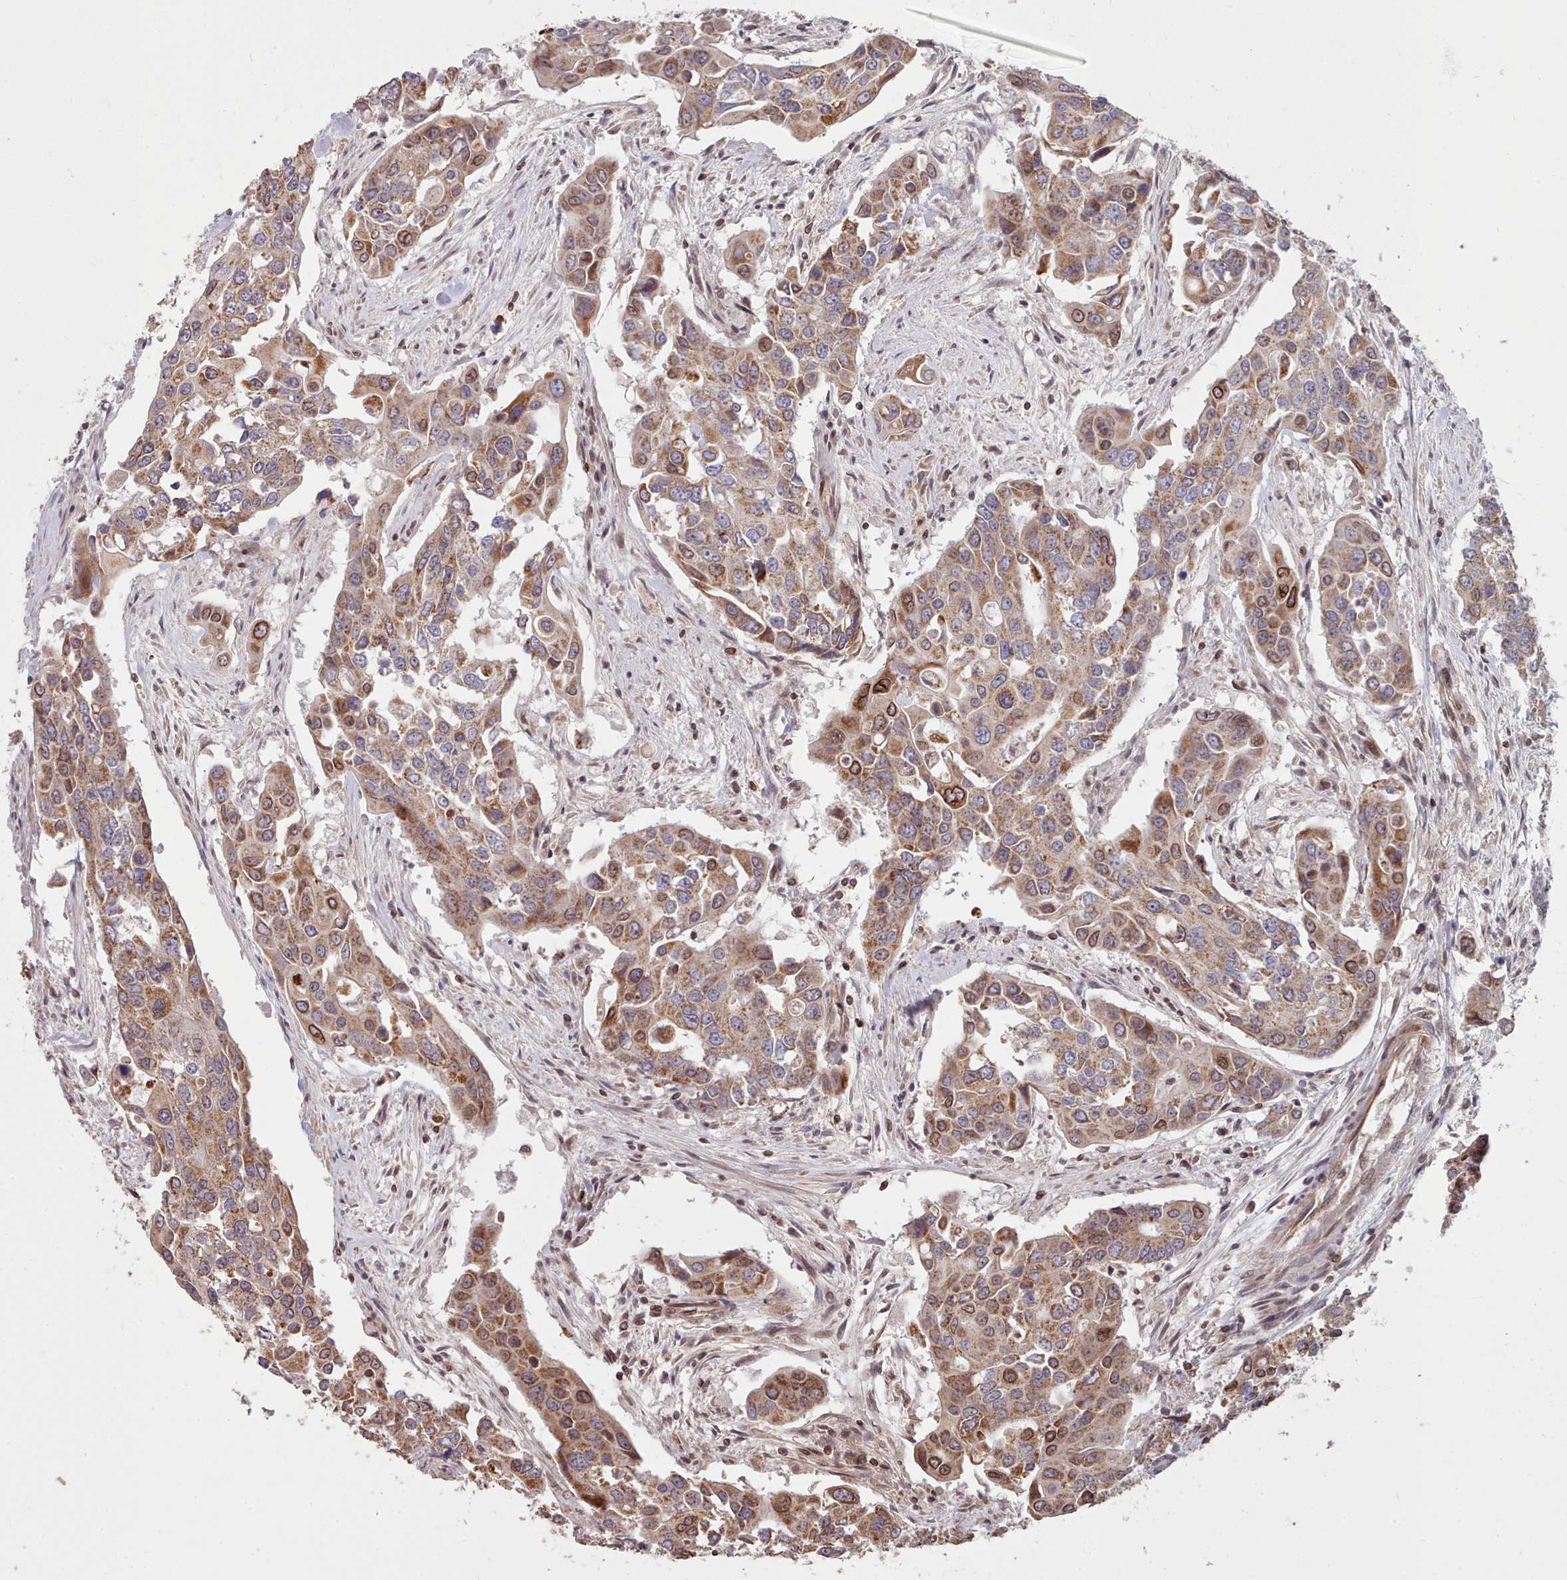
{"staining": {"intensity": "moderate", "quantity": ">75%", "location": "cytoplasmic/membranous"}, "tissue": "colorectal cancer", "cell_type": "Tumor cells", "image_type": "cancer", "snomed": [{"axis": "morphology", "description": "Adenocarcinoma, NOS"}, {"axis": "topography", "description": "Colon"}], "caption": "Immunohistochemical staining of colorectal cancer (adenocarcinoma) reveals medium levels of moderate cytoplasmic/membranous protein positivity in about >75% of tumor cells. Using DAB (brown) and hematoxylin (blue) stains, captured at high magnification using brightfield microscopy.", "gene": "TOR1AIP1", "patient": {"sex": "male", "age": 77}}